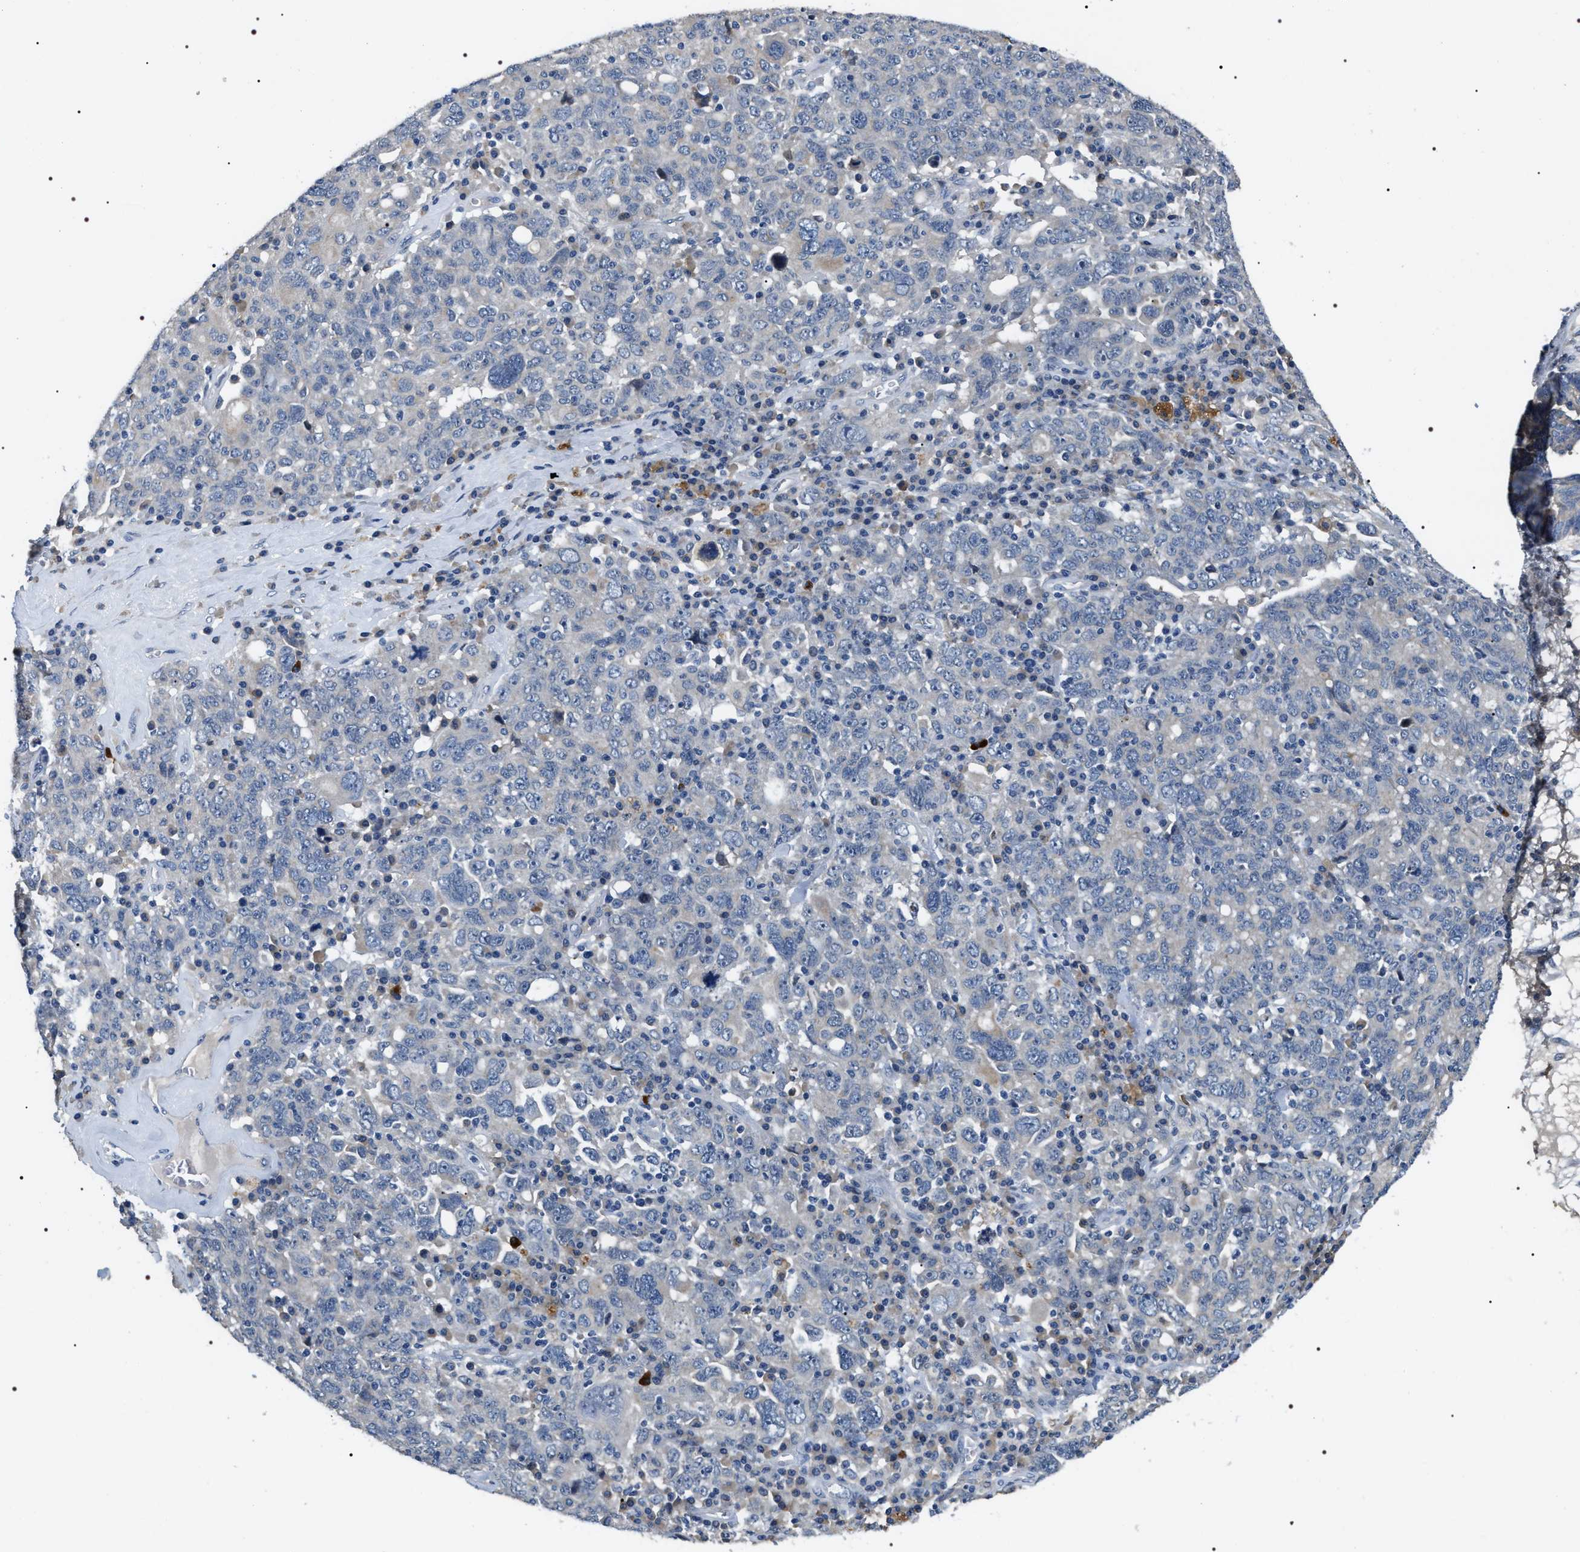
{"staining": {"intensity": "negative", "quantity": "none", "location": "none"}, "tissue": "ovarian cancer", "cell_type": "Tumor cells", "image_type": "cancer", "snomed": [{"axis": "morphology", "description": "Carcinoma, endometroid"}, {"axis": "topography", "description": "Ovary"}], "caption": "Micrograph shows no protein staining in tumor cells of ovarian cancer tissue.", "gene": "IFT81", "patient": {"sex": "female", "age": 62}}